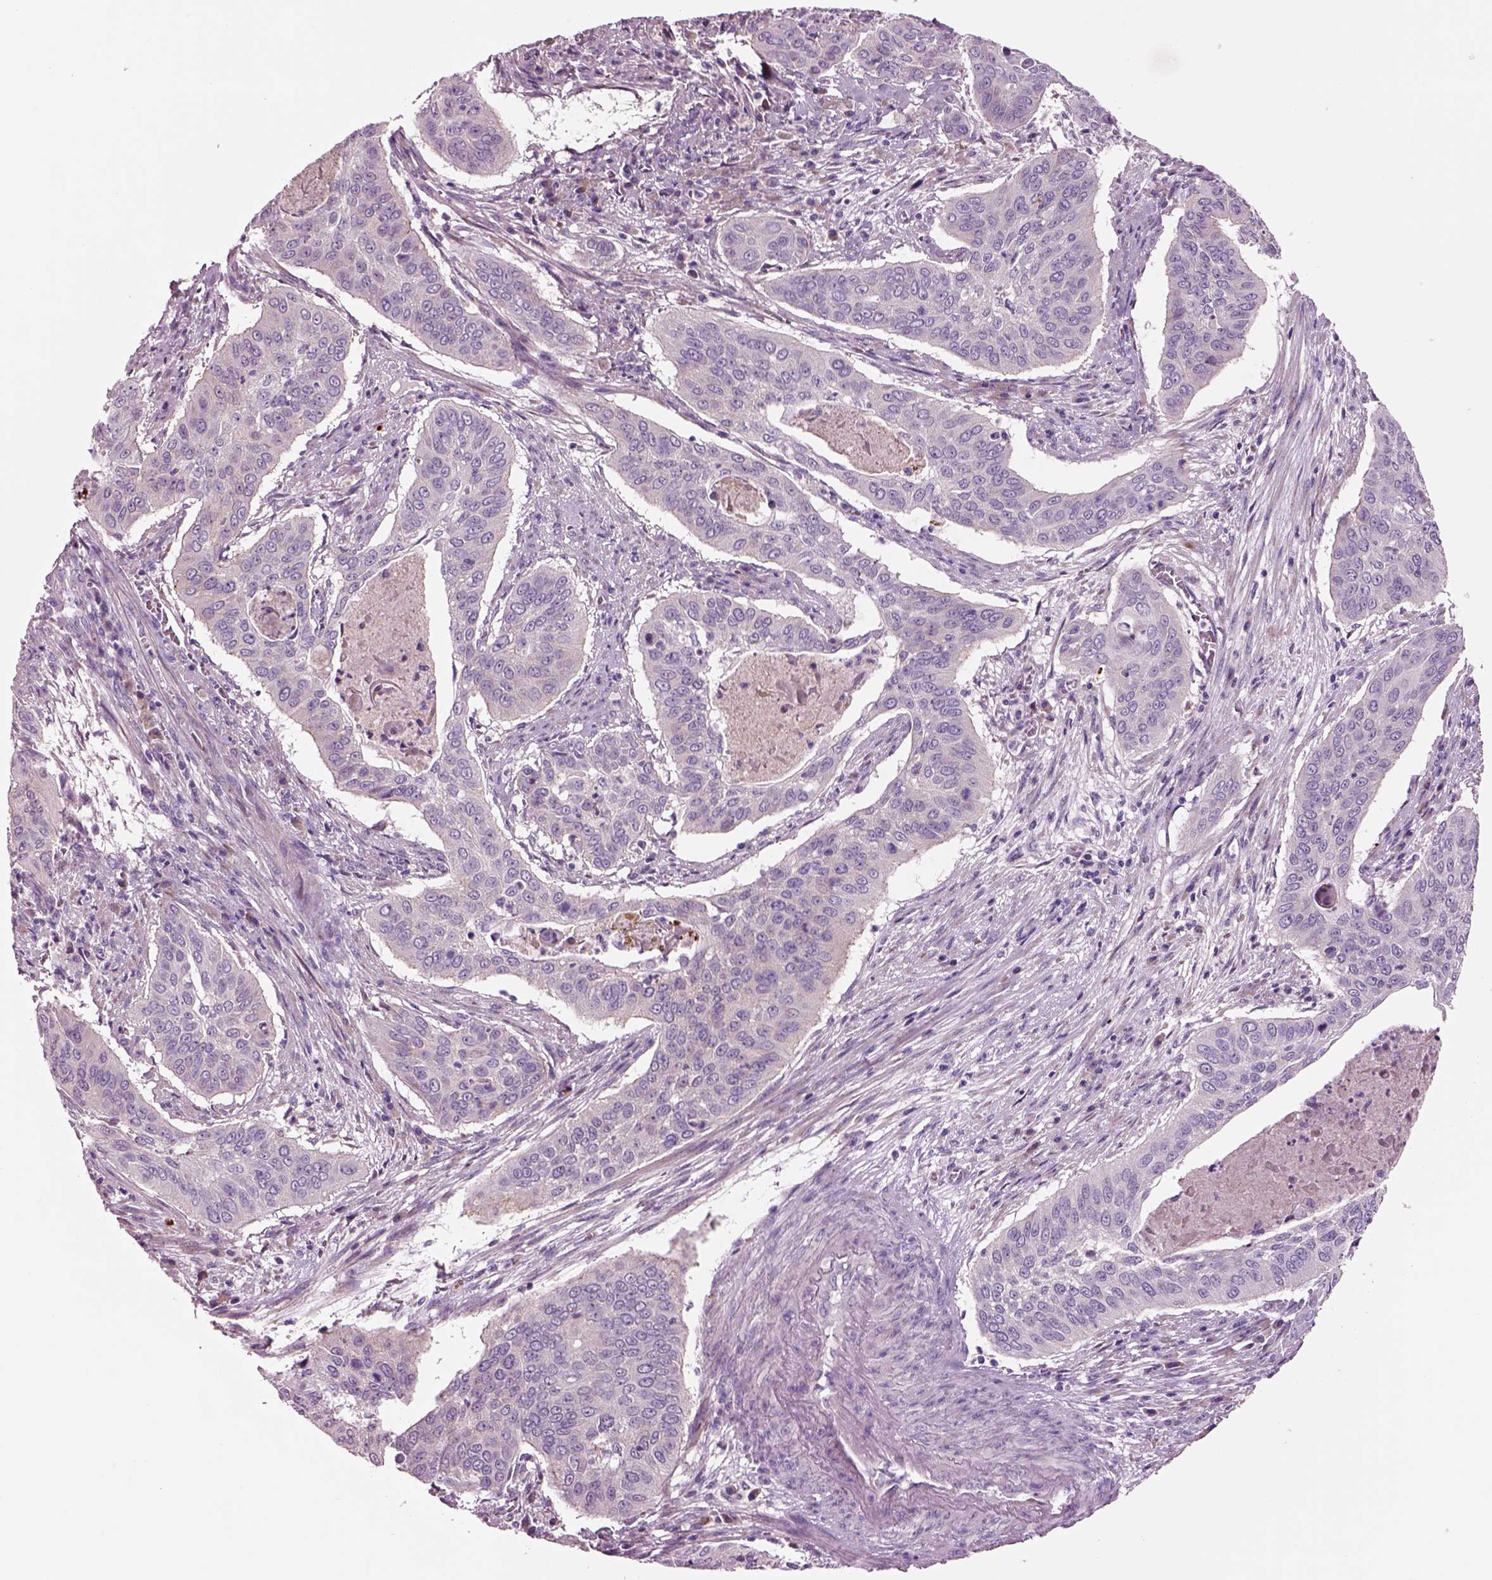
{"staining": {"intensity": "negative", "quantity": "none", "location": "none"}, "tissue": "cervical cancer", "cell_type": "Tumor cells", "image_type": "cancer", "snomed": [{"axis": "morphology", "description": "Squamous cell carcinoma, NOS"}, {"axis": "topography", "description": "Cervix"}], "caption": "Micrograph shows no significant protein positivity in tumor cells of cervical squamous cell carcinoma.", "gene": "PLPP7", "patient": {"sex": "female", "age": 39}}